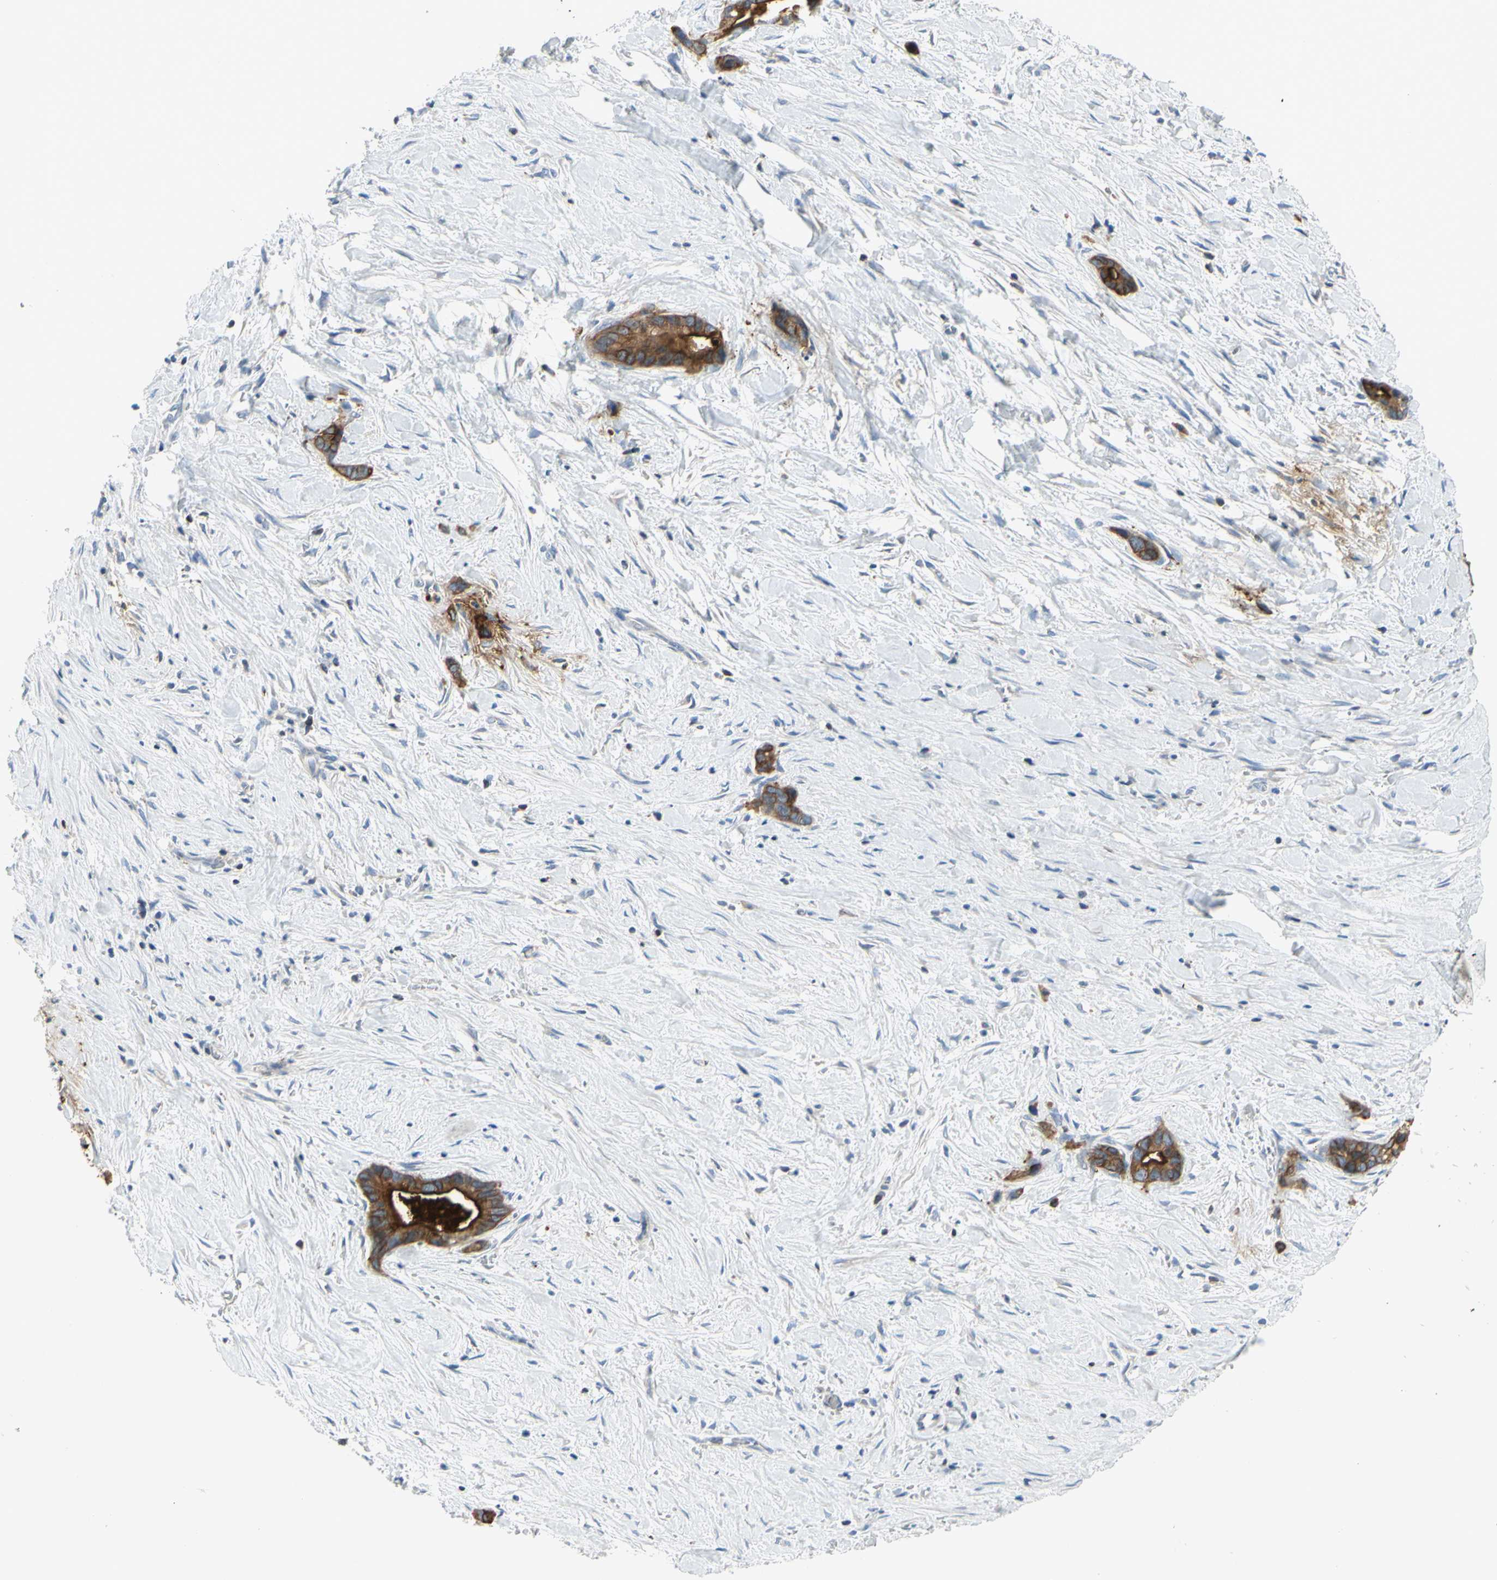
{"staining": {"intensity": "moderate", "quantity": ">75%", "location": "cytoplasmic/membranous"}, "tissue": "liver cancer", "cell_type": "Tumor cells", "image_type": "cancer", "snomed": [{"axis": "morphology", "description": "Cholangiocarcinoma"}, {"axis": "topography", "description": "Liver"}], "caption": "High-magnification brightfield microscopy of liver cholangiocarcinoma stained with DAB (brown) and counterstained with hematoxylin (blue). tumor cells exhibit moderate cytoplasmic/membranous staining is seen in about>75% of cells.", "gene": "MUC1", "patient": {"sex": "female", "age": 55}}